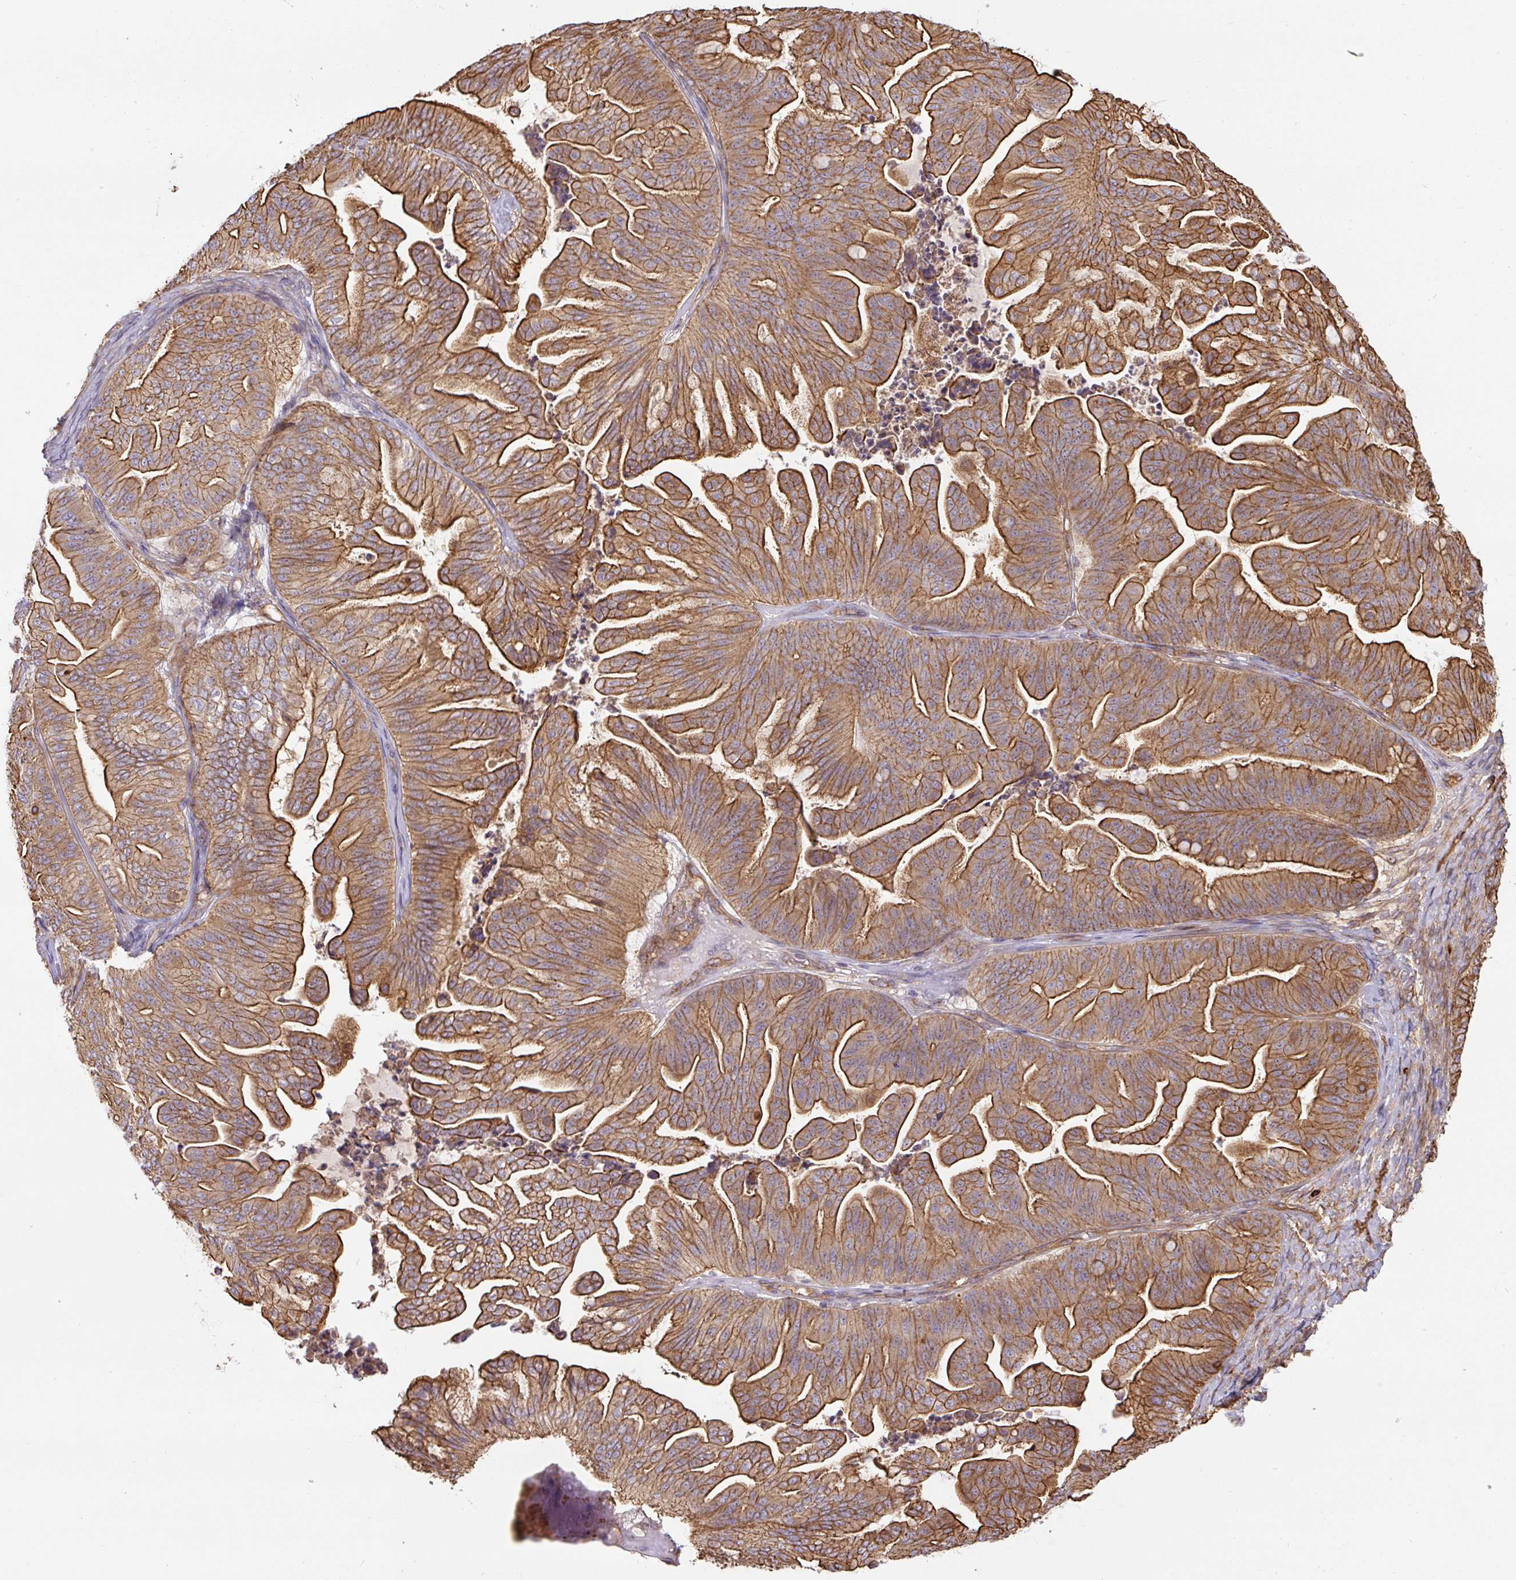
{"staining": {"intensity": "moderate", "quantity": ">75%", "location": "cytoplasmic/membranous"}, "tissue": "ovarian cancer", "cell_type": "Tumor cells", "image_type": "cancer", "snomed": [{"axis": "morphology", "description": "Cystadenocarcinoma, mucinous, NOS"}, {"axis": "topography", "description": "Ovary"}], "caption": "Human mucinous cystadenocarcinoma (ovarian) stained with a protein marker demonstrates moderate staining in tumor cells.", "gene": "B3GALT5", "patient": {"sex": "female", "age": 67}}